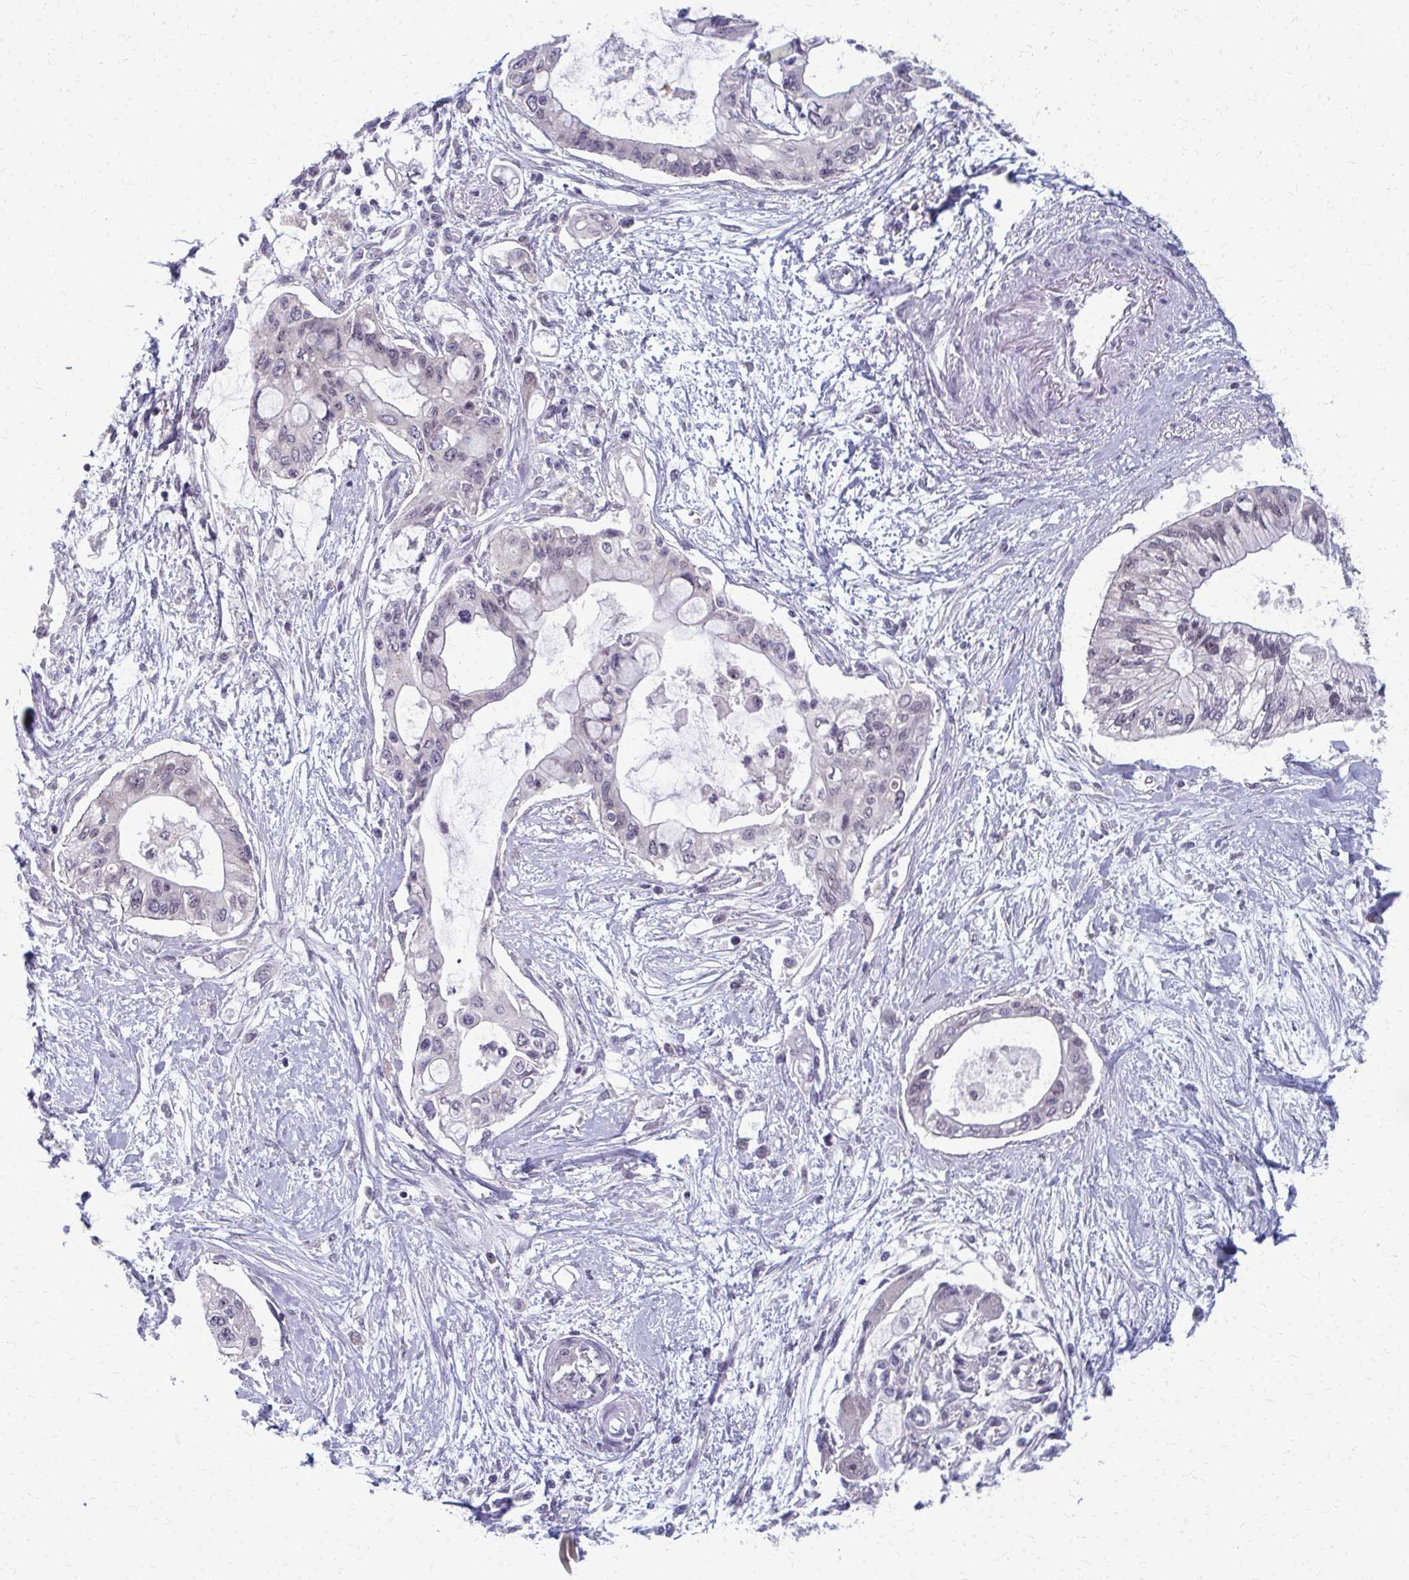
{"staining": {"intensity": "negative", "quantity": "none", "location": "none"}, "tissue": "pancreatic cancer", "cell_type": "Tumor cells", "image_type": "cancer", "snomed": [{"axis": "morphology", "description": "Adenocarcinoma, NOS"}, {"axis": "topography", "description": "Pancreas"}], "caption": "Immunohistochemistry micrograph of neoplastic tissue: human adenocarcinoma (pancreatic) stained with DAB exhibits no significant protein staining in tumor cells.", "gene": "NUDT16", "patient": {"sex": "female", "age": 77}}